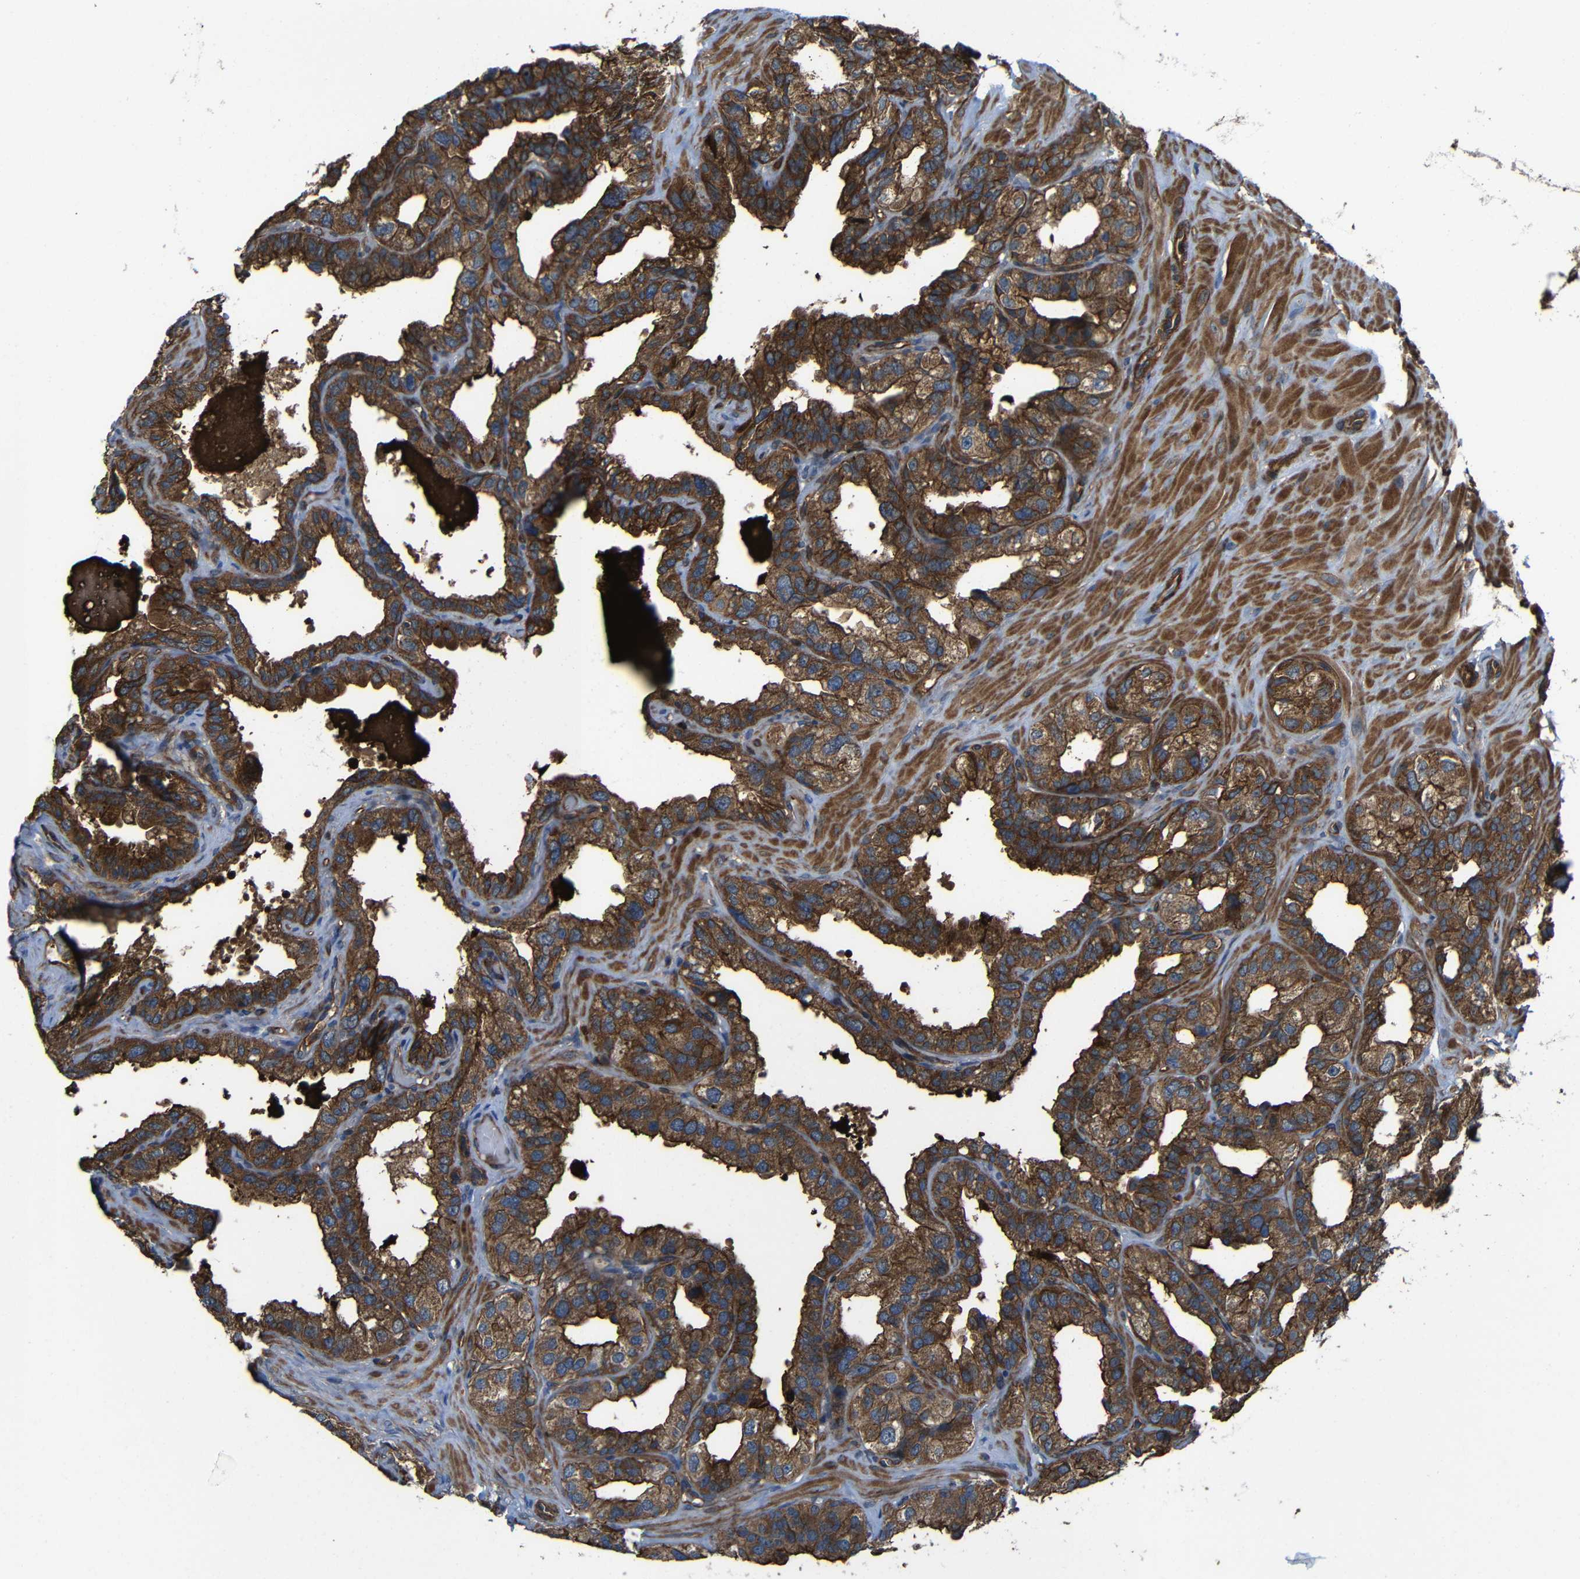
{"staining": {"intensity": "strong", "quantity": ">75%", "location": "cytoplasmic/membranous"}, "tissue": "seminal vesicle", "cell_type": "Glandular cells", "image_type": "normal", "snomed": [{"axis": "morphology", "description": "Normal tissue, NOS"}, {"axis": "topography", "description": "Seminal veicle"}], "caption": "Seminal vesicle stained for a protein displays strong cytoplasmic/membranous positivity in glandular cells. The protein is stained brown, and the nuclei are stained in blue (DAB IHC with brightfield microscopy, high magnification).", "gene": "PTCH1", "patient": {"sex": "male", "age": 68}}